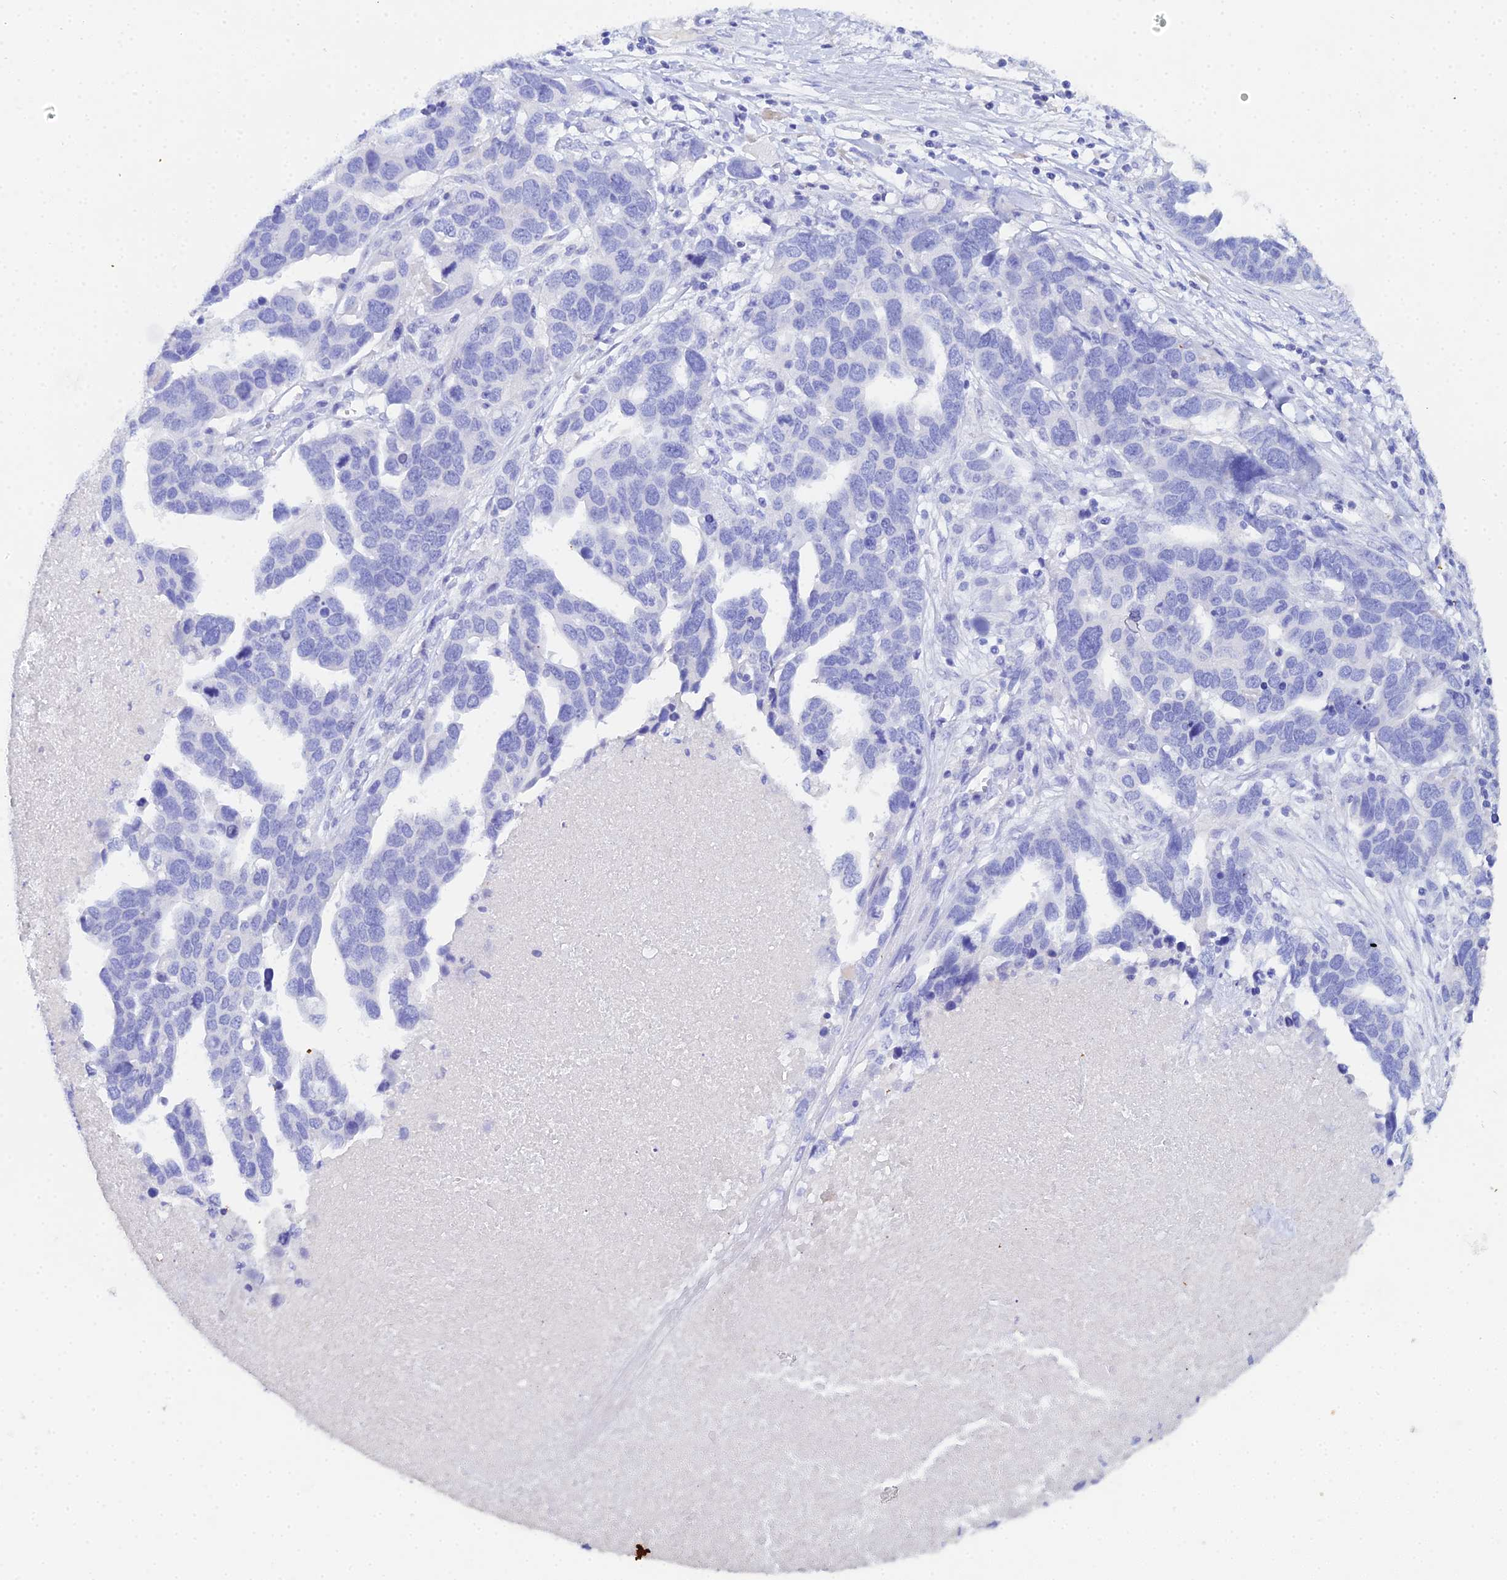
{"staining": {"intensity": "negative", "quantity": "none", "location": "none"}, "tissue": "ovarian cancer", "cell_type": "Tumor cells", "image_type": "cancer", "snomed": [{"axis": "morphology", "description": "Cystadenocarcinoma, serous, NOS"}, {"axis": "topography", "description": "Ovary"}], "caption": "This is an immunohistochemistry (IHC) histopathology image of serous cystadenocarcinoma (ovarian). There is no expression in tumor cells.", "gene": "CELA3A", "patient": {"sex": "female", "age": 54}}